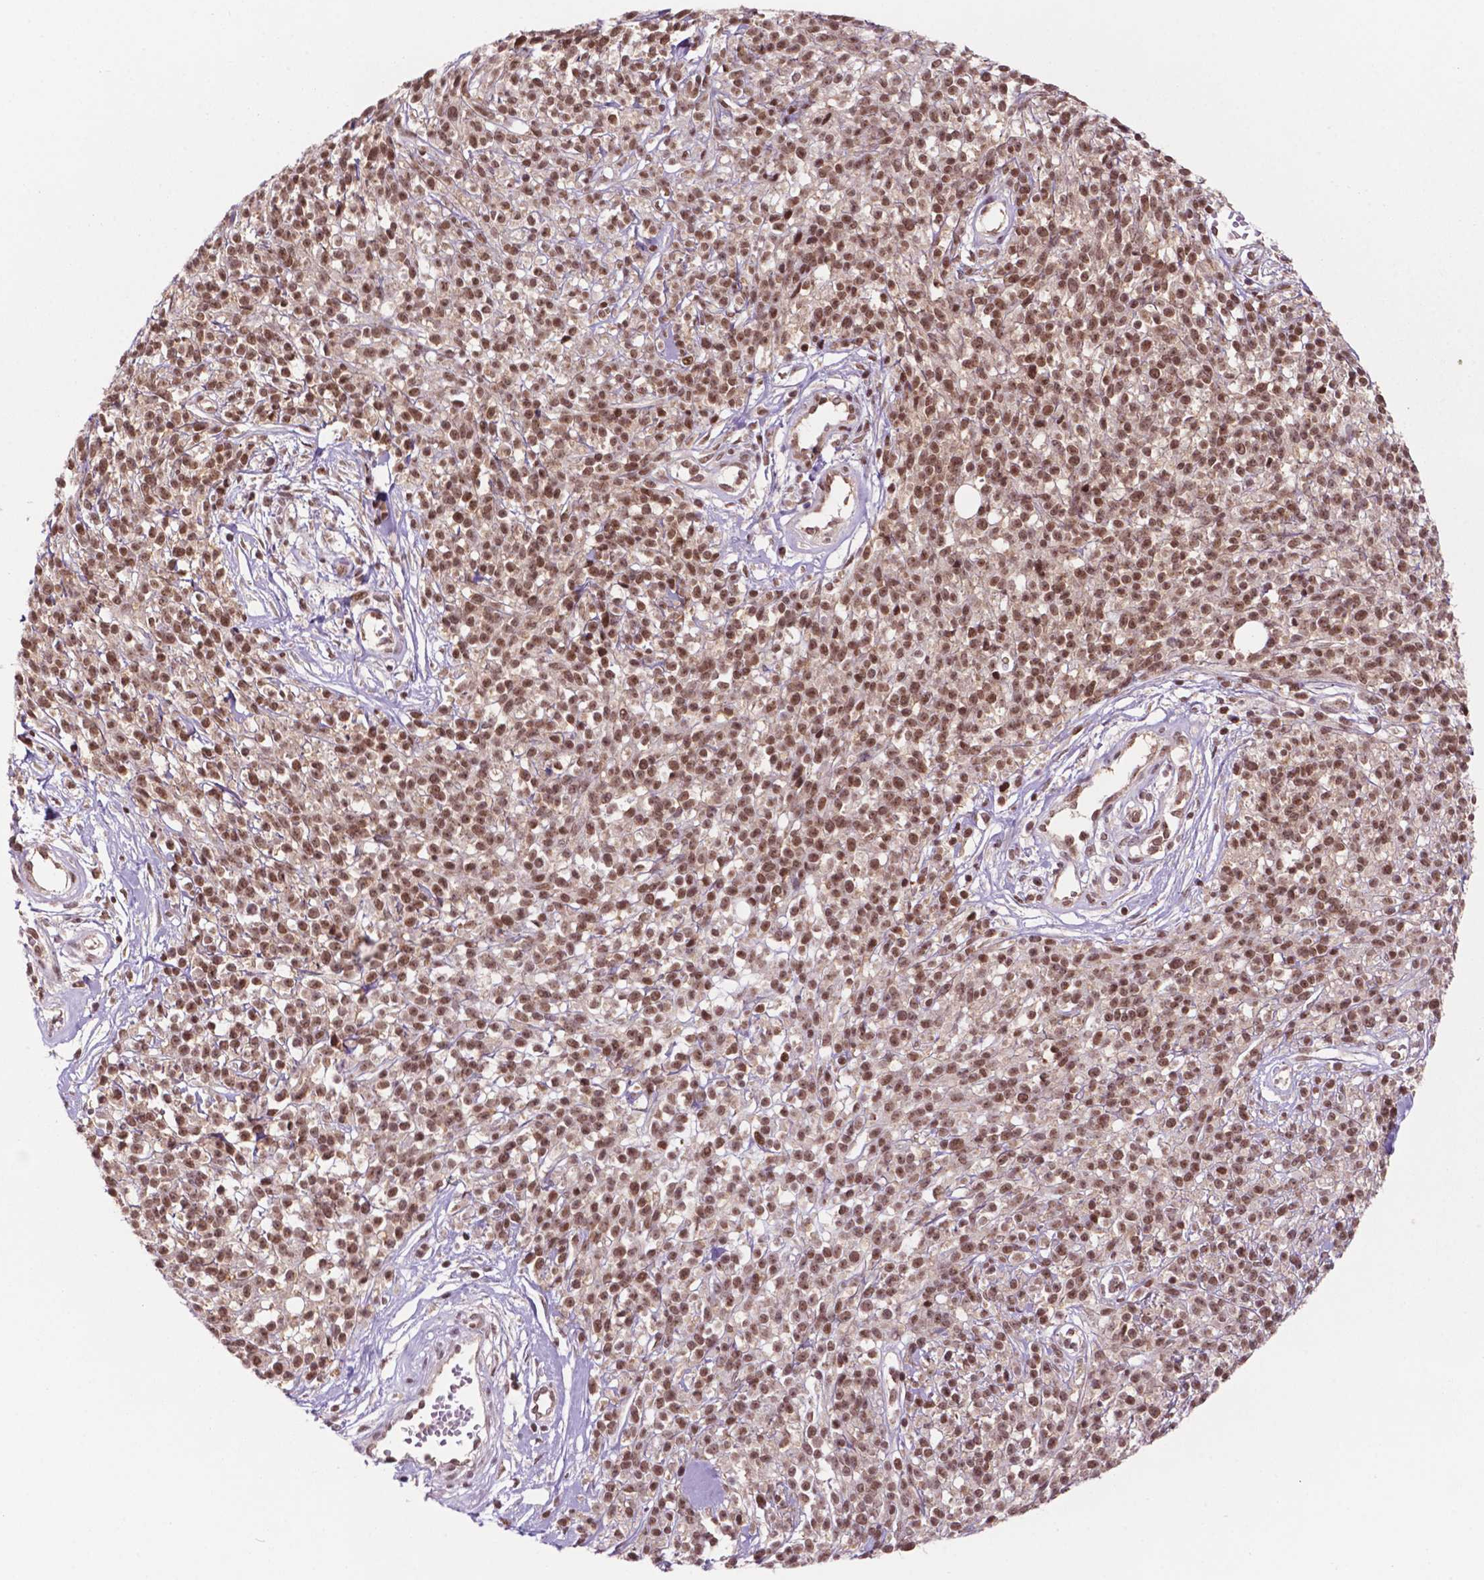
{"staining": {"intensity": "moderate", "quantity": ">75%", "location": "nuclear"}, "tissue": "melanoma", "cell_type": "Tumor cells", "image_type": "cancer", "snomed": [{"axis": "morphology", "description": "Malignant melanoma, NOS"}, {"axis": "topography", "description": "Skin"}, {"axis": "topography", "description": "Skin of trunk"}], "caption": "Immunohistochemical staining of malignant melanoma displays medium levels of moderate nuclear protein staining in about >75% of tumor cells. Nuclei are stained in blue.", "gene": "PER2", "patient": {"sex": "male", "age": 74}}